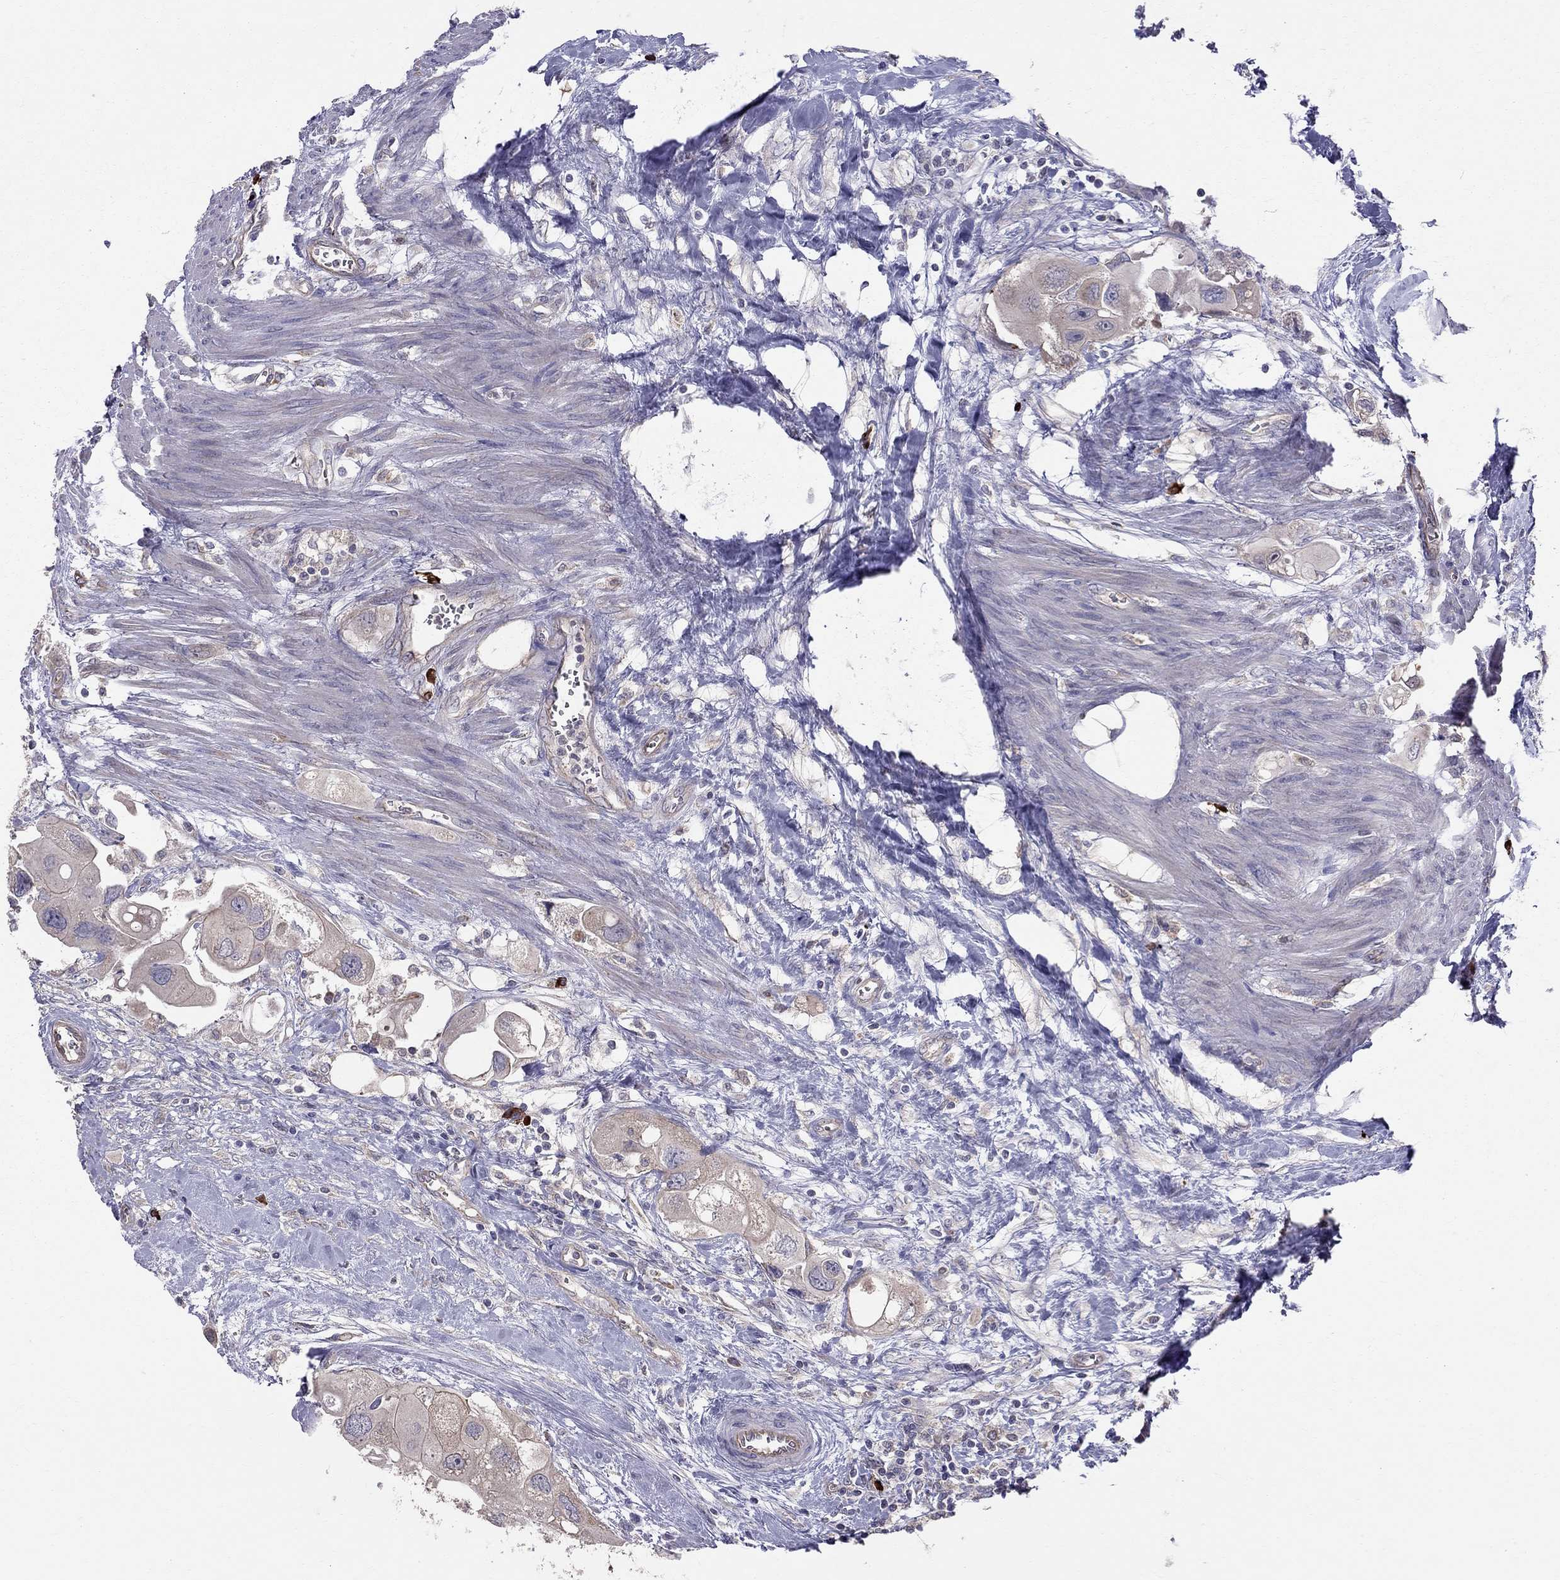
{"staining": {"intensity": "weak", "quantity": "25%-75%", "location": "cytoplasmic/membranous"}, "tissue": "urothelial cancer", "cell_type": "Tumor cells", "image_type": "cancer", "snomed": [{"axis": "morphology", "description": "Urothelial carcinoma, High grade"}, {"axis": "topography", "description": "Urinary bladder"}], "caption": "Weak cytoplasmic/membranous protein positivity is present in approximately 25%-75% of tumor cells in high-grade urothelial carcinoma.", "gene": "PIK3CG", "patient": {"sex": "male", "age": 59}}